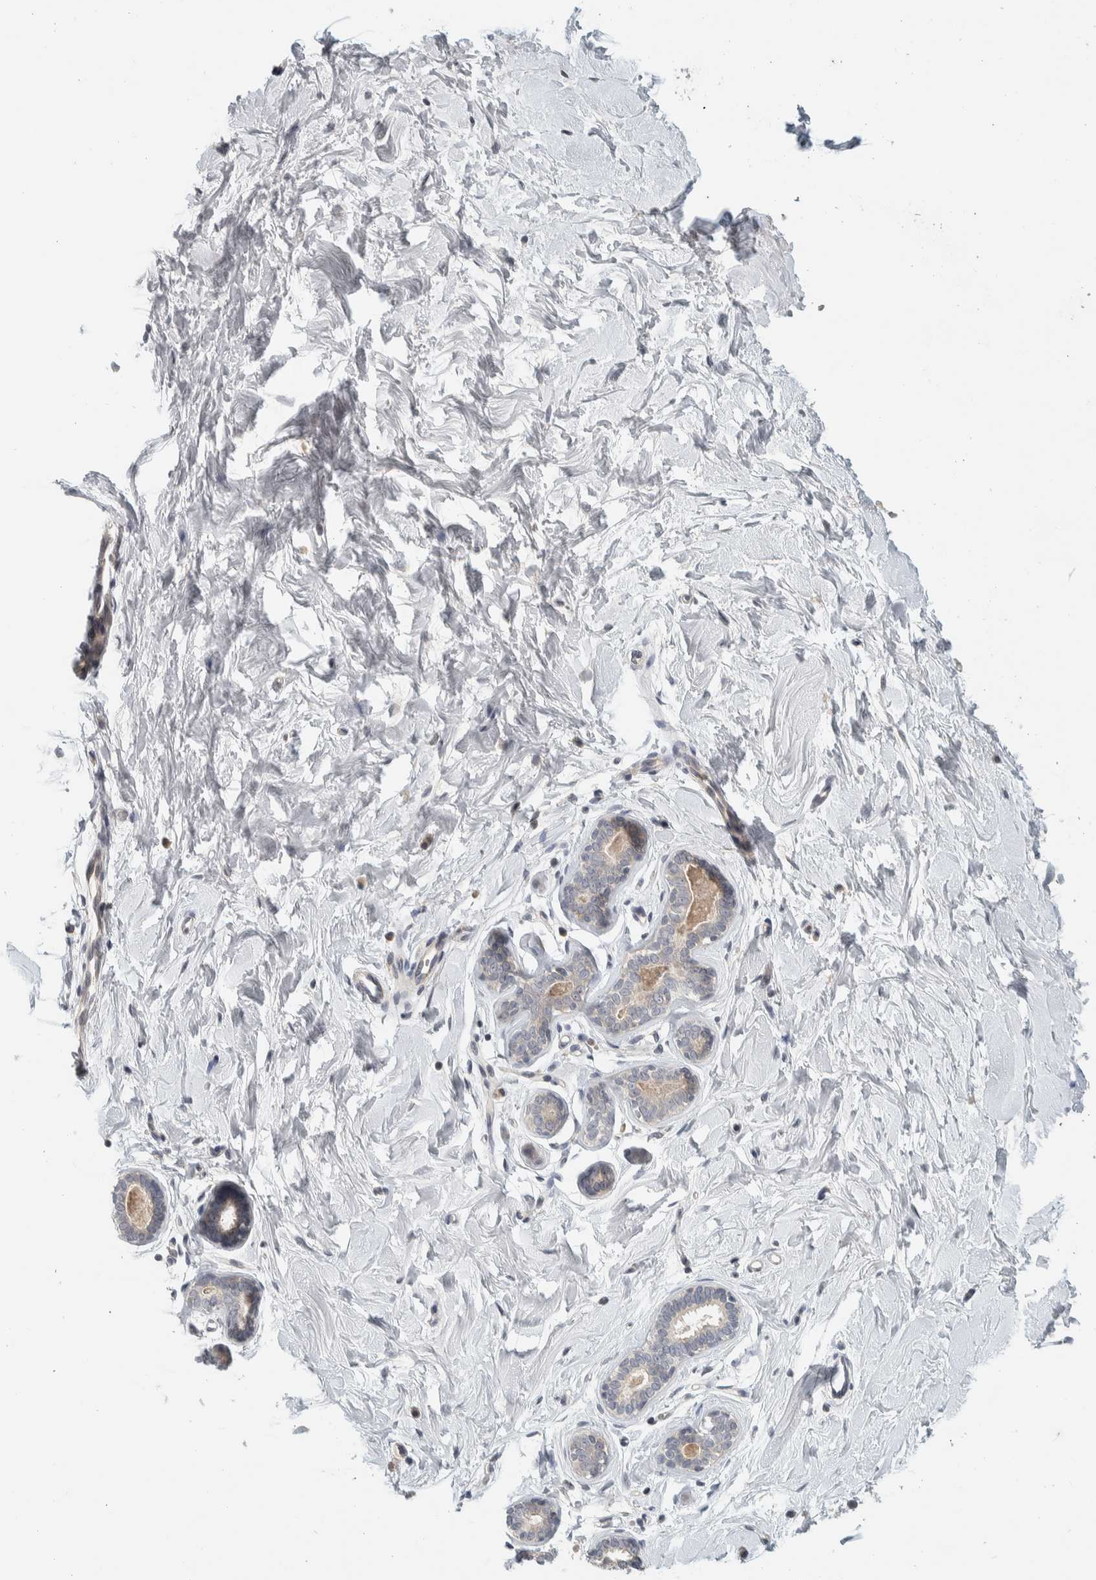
{"staining": {"intensity": "negative", "quantity": "none", "location": "none"}, "tissue": "breast", "cell_type": "Adipocytes", "image_type": "normal", "snomed": [{"axis": "morphology", "description": "Normal tissue, NOS"}, {"axis": "topography", "description": "Breast"}], "caption": "Breast stained for a protein using IHC exhibits no expression adipocytes.", "gene": "AFP", "patient": {"sex": "female", "age": 23}}